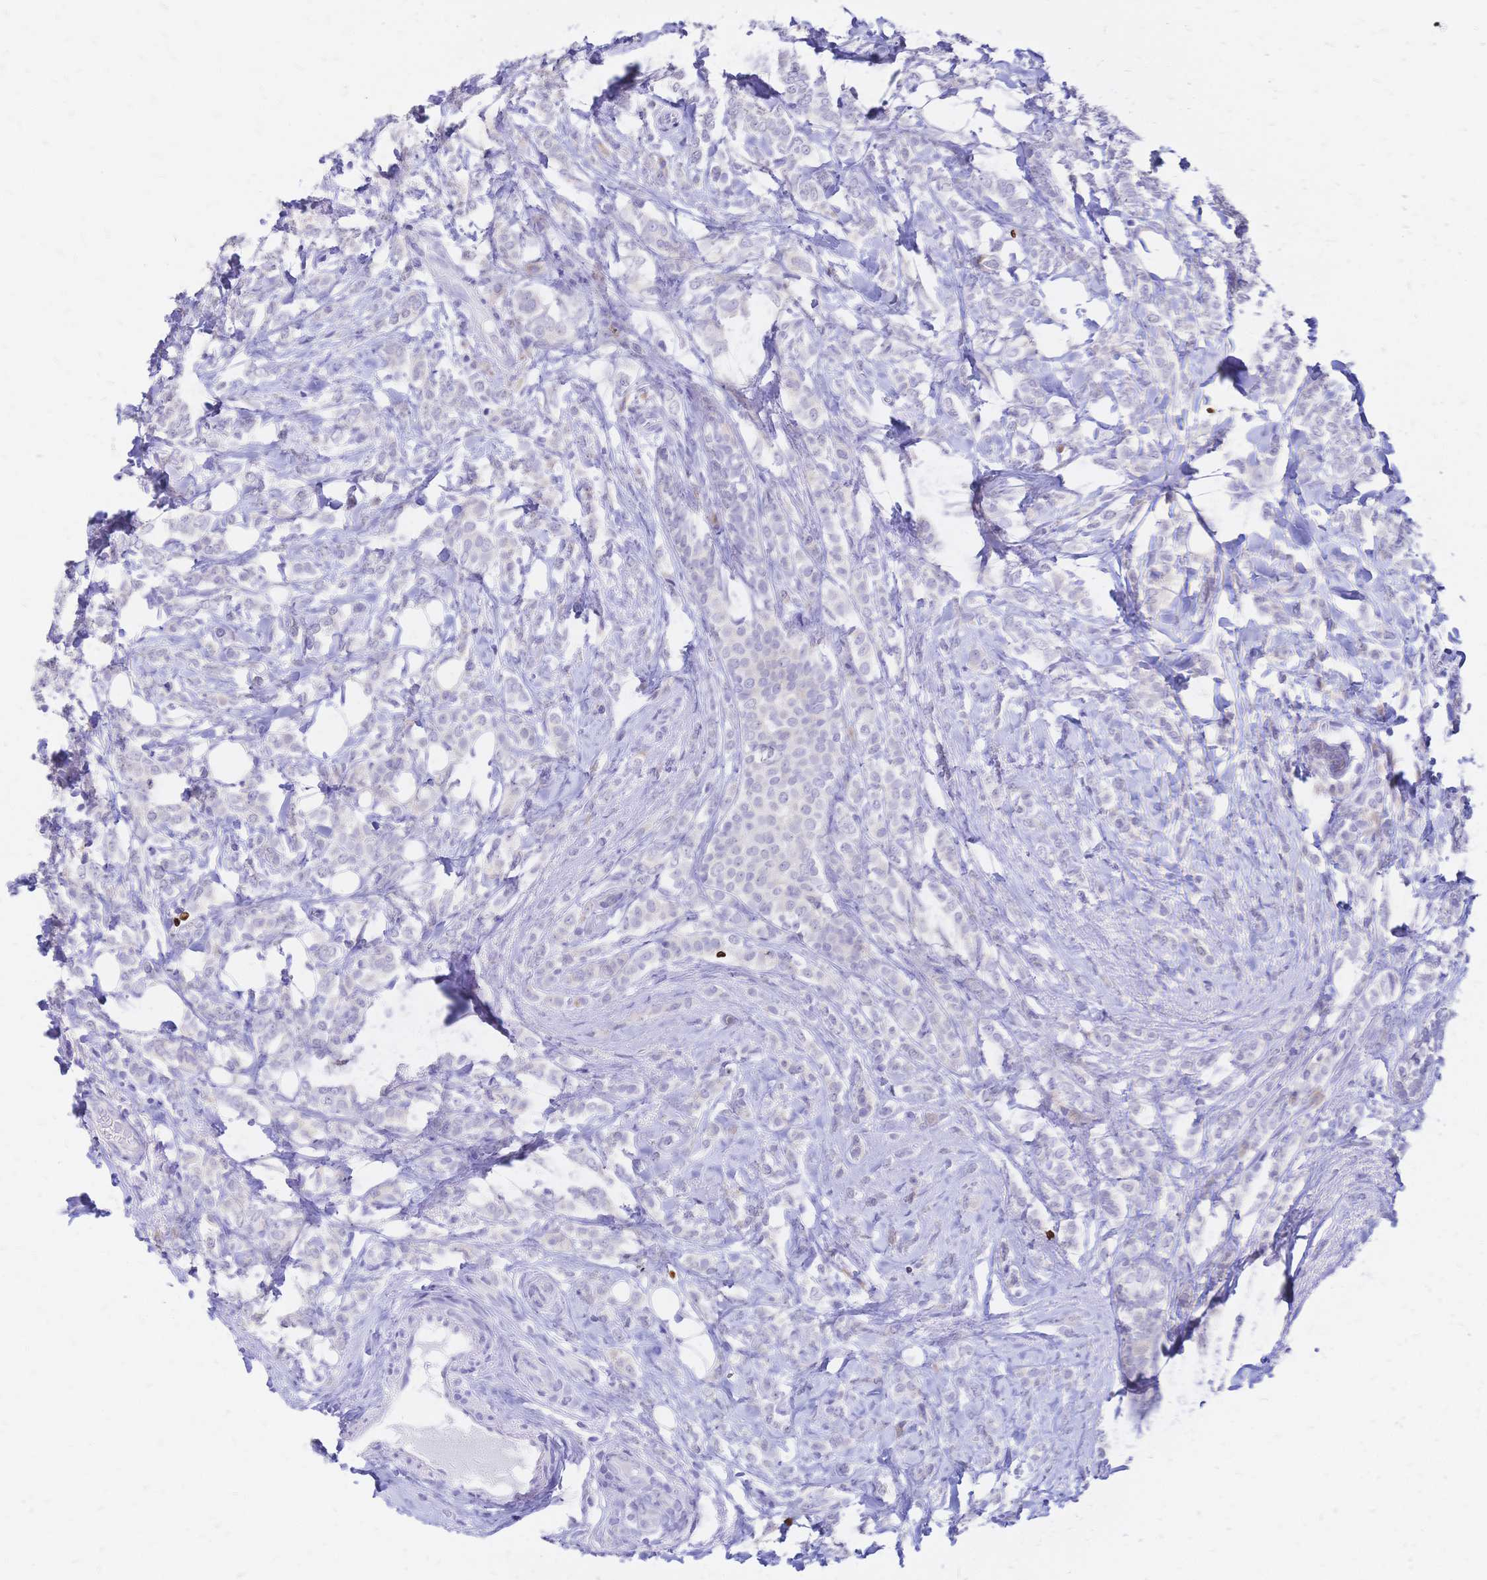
{"staining": {"intensity": "negative", "quantity": "none", "location": "none"}, "tissue": "breast cancer", "cell_type": "Tumor cells", "image_type": "cancer", "snomed": [{"axis": "morphology", "description": "Lobular carcinoma"}, {"axis": "topography", "description": "Breast"}], "caption": "Photomicrograph shows no protein staining in tumor cells of breast cancer tissue.", "gene": "GRB7", "patient": {"sex": "female", "age": 49}}